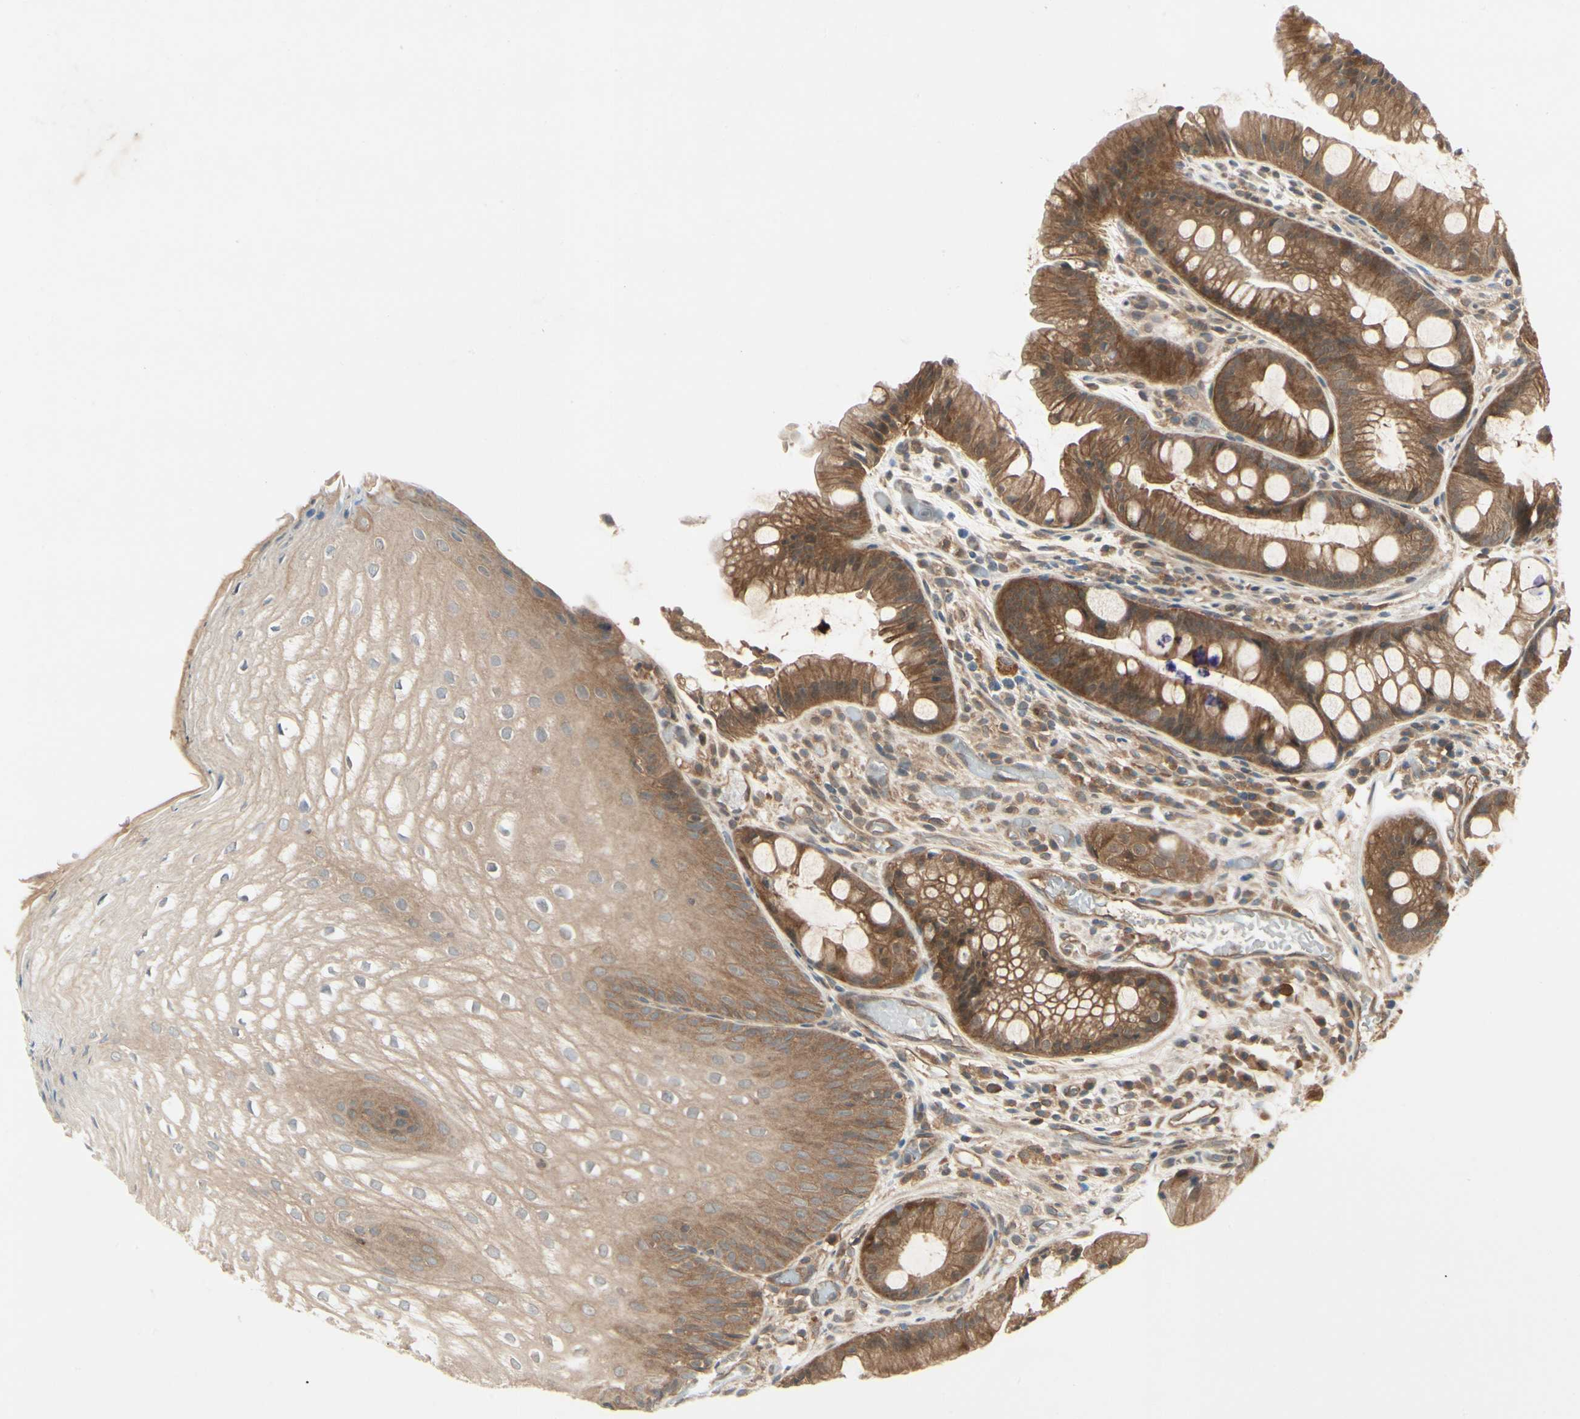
{"staining": {"intensity": "moderate", "quantity": ">75%", "location": "cytoplasmic/membranous"}, "tissue": "stomach", "cell_type": "Glandular cells", "image_type": "normal", "snomed": [{"axis": "morphology", "description": "Normal tissue, NOS"}, {"axis": "topography", "description": "Stomach, upper"}], "caption": "This photomicrograph shows unremarkable stomach stained with immunohistochemistry to label a protein in brown. The cytoplasmic/membranous of glandular cells show moderate positivity for the protein. Nuclei are counter-stained blue.", "gene": "RNF14", "patient": {"sex": "male", "age": 72}}